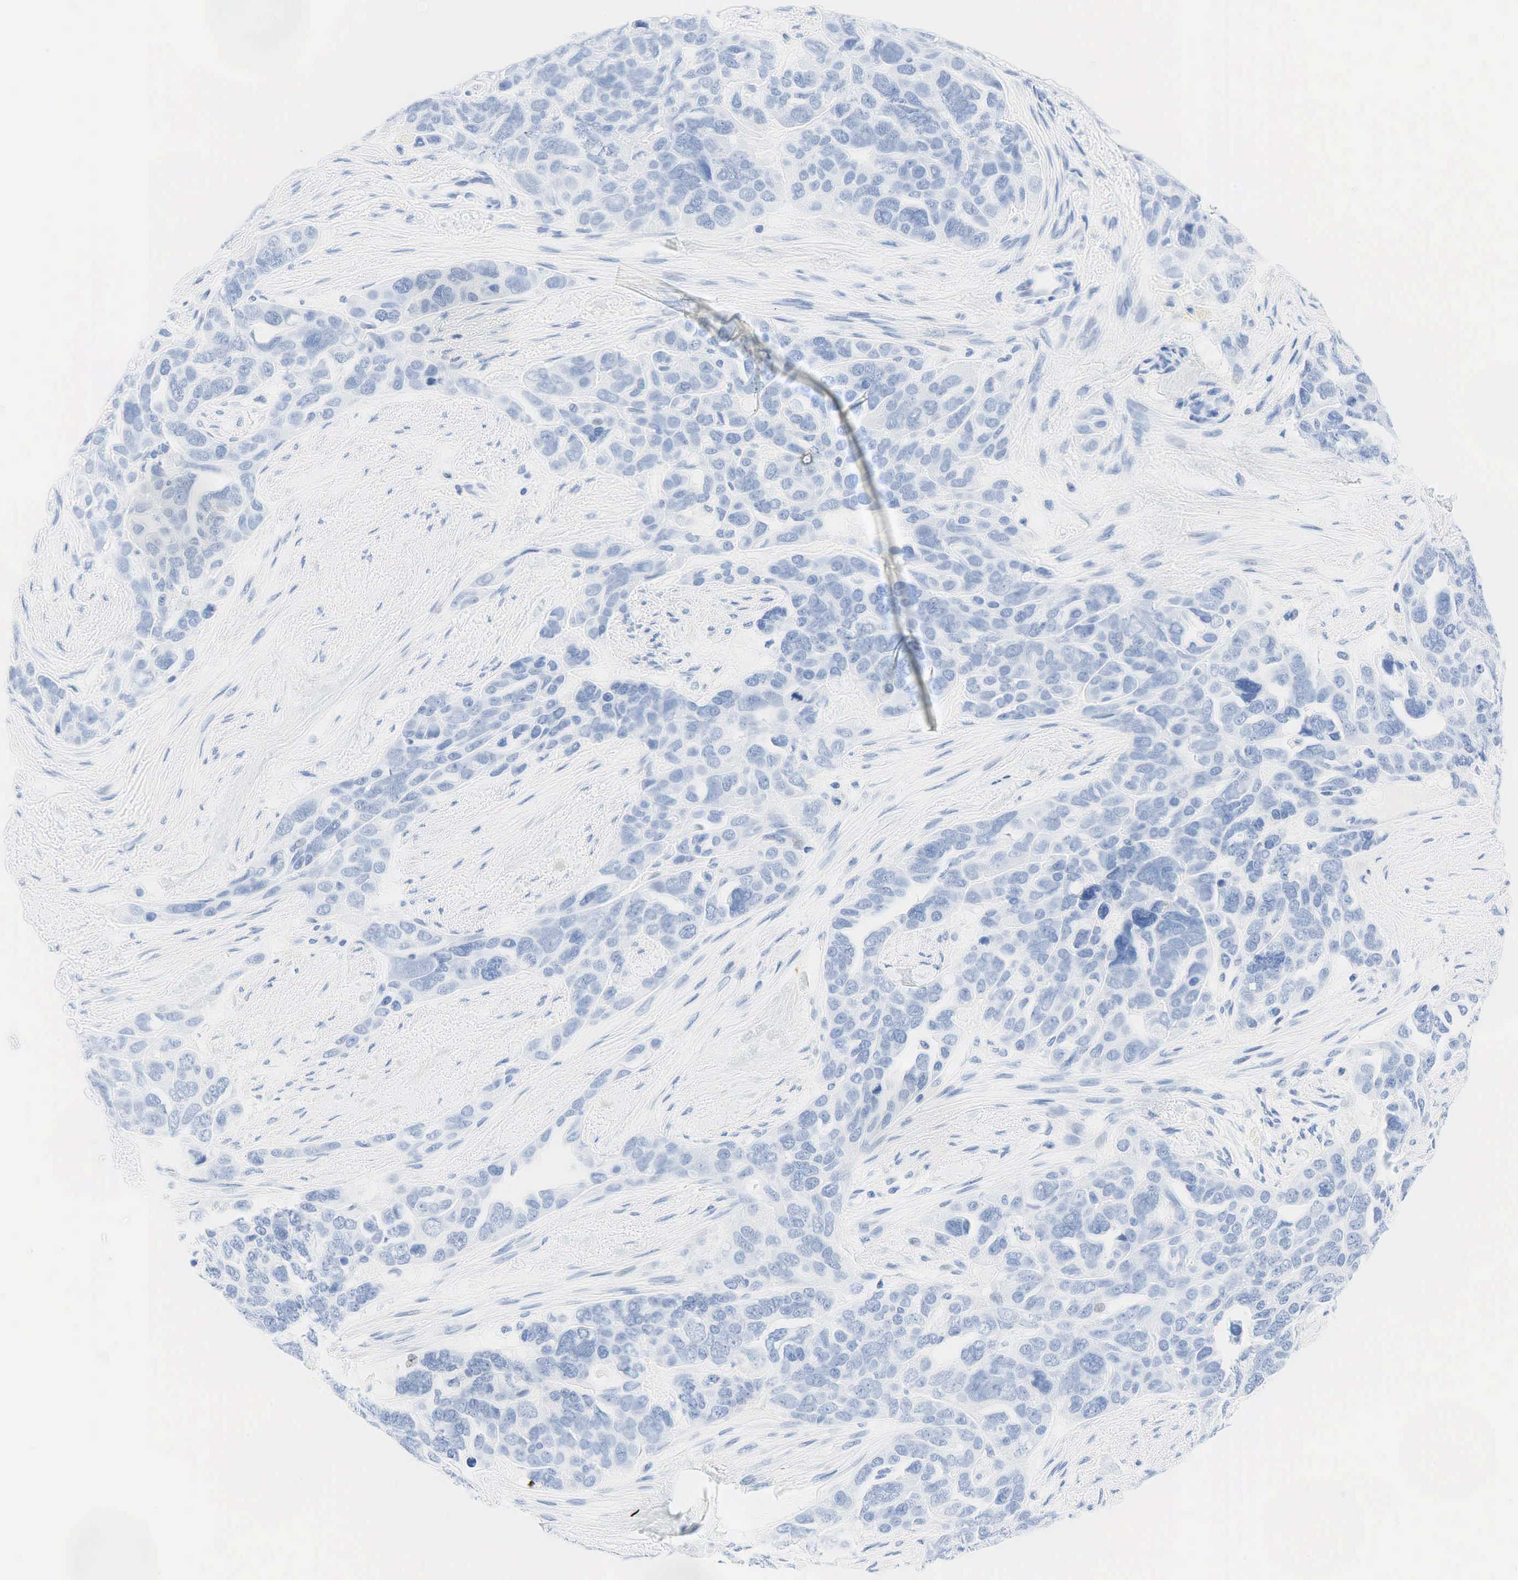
{"staining": {"intensity": "negative", "quantity": "none", "location": "none"}, "tissue": "ovarian cancer", "cell_type": "Tumor cells", "image_type": "cancer", "snomed": [{"axis": "morphology", "description": "Cystadenocarcinoma, serous, NOS"}, {"axis": "topography", "description": "Ovary"}], "caption": "High power microscopy micrograph of an immunohistochemistry micrograph of ovarian serous cystadenocarcinoma, revealing no significant staining in tumor cells.", "gene": "INHA", "patient": {"sex": "female", "age": 63}}